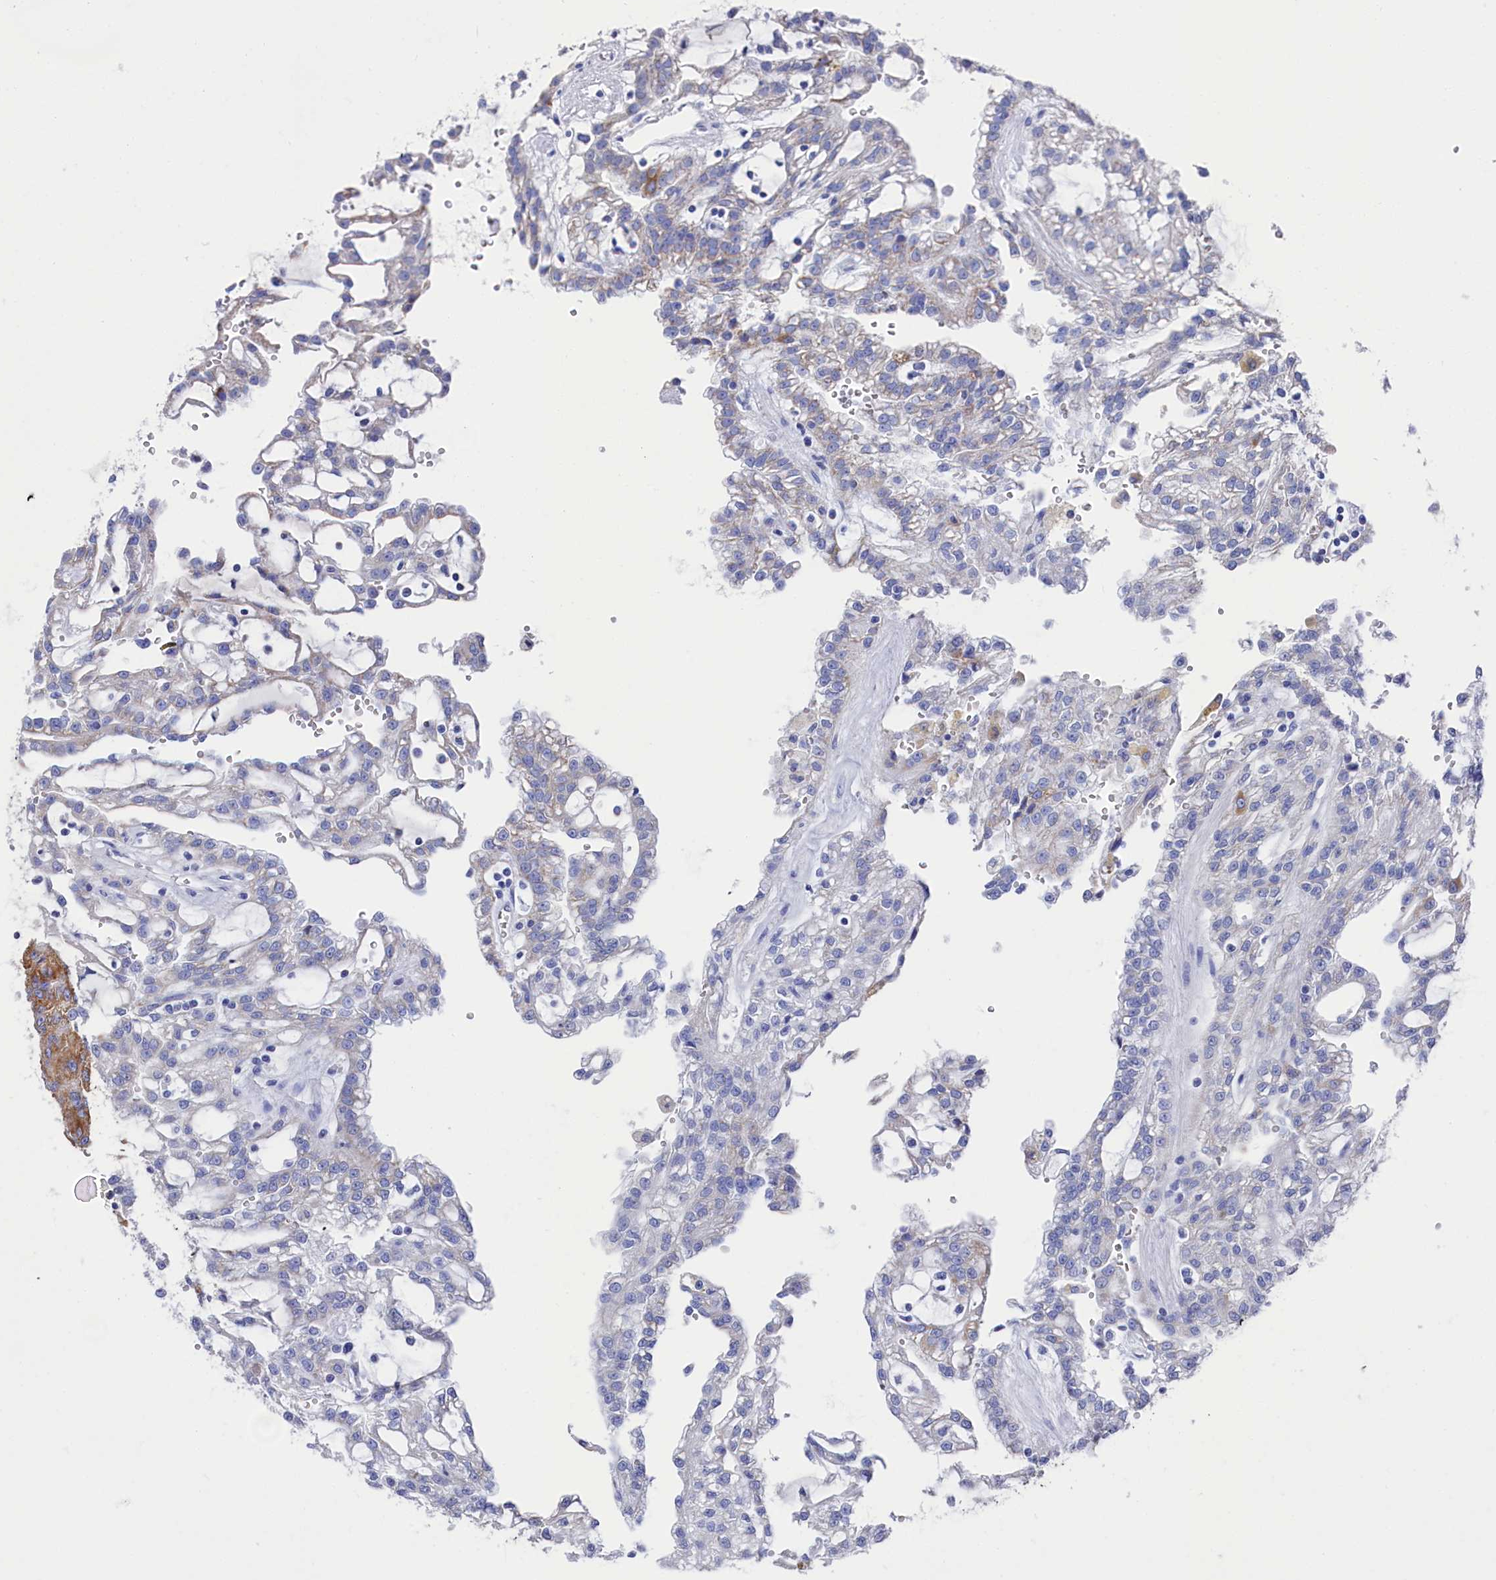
{"staining": {"intensity": "negative", "quantity": "none", "location": "none"}, "tissue": "renal cancer", "cell_type": "Tumor cells", "image_type": "cancer", "snomed": [{"axis": "morphology", "description": "Adenocarcinoma, NOS"}, {"axis": "topography", "description": "Kidney"}], "caption": "This is a micrograph of immunohistochemistry (IHC) staining of renal cancer (adenocarcinoma), which shows no staining in tumor cells.", "gene": "MMAB", "patient": {"sex": "male", "age": 63}}